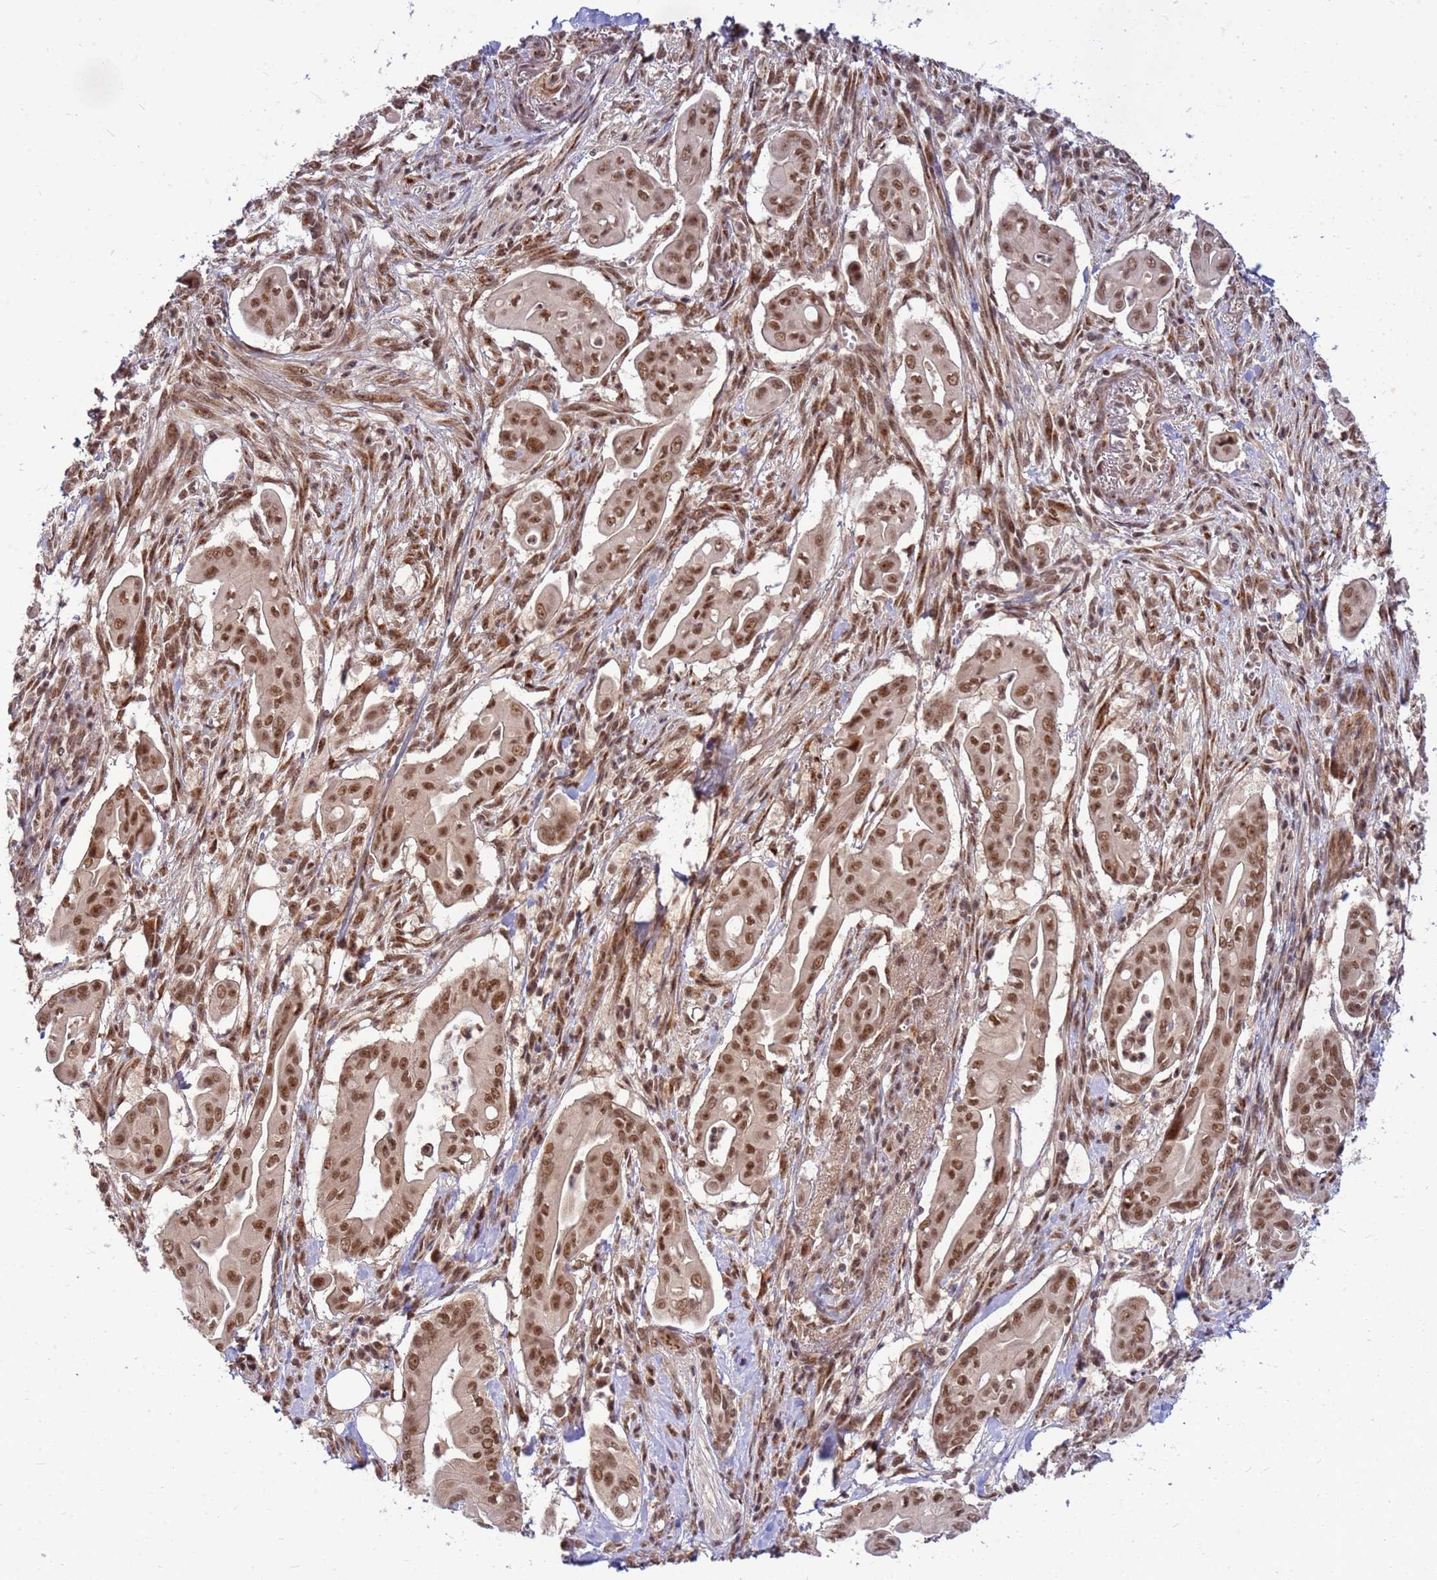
{"staining": {"intensity": "moderate", "quantity": ">75%", "location": "nuclear"}, "tissue": "pancreatic cancer", "cell_type": "Tumor cells", "image_type": "cancer", "snomed": [{"axis": "morphology", "description": "Adenocarcinoma, NOS"}, {"axis": "topography", "description": "Pancreas"}], "caption": "Pancreatic adenocarcinoma stained with a protein marker reveals moderate staining in tumor cells.", "gene": "NCBP2", "patient": {"sex": "male", "age": 71}}